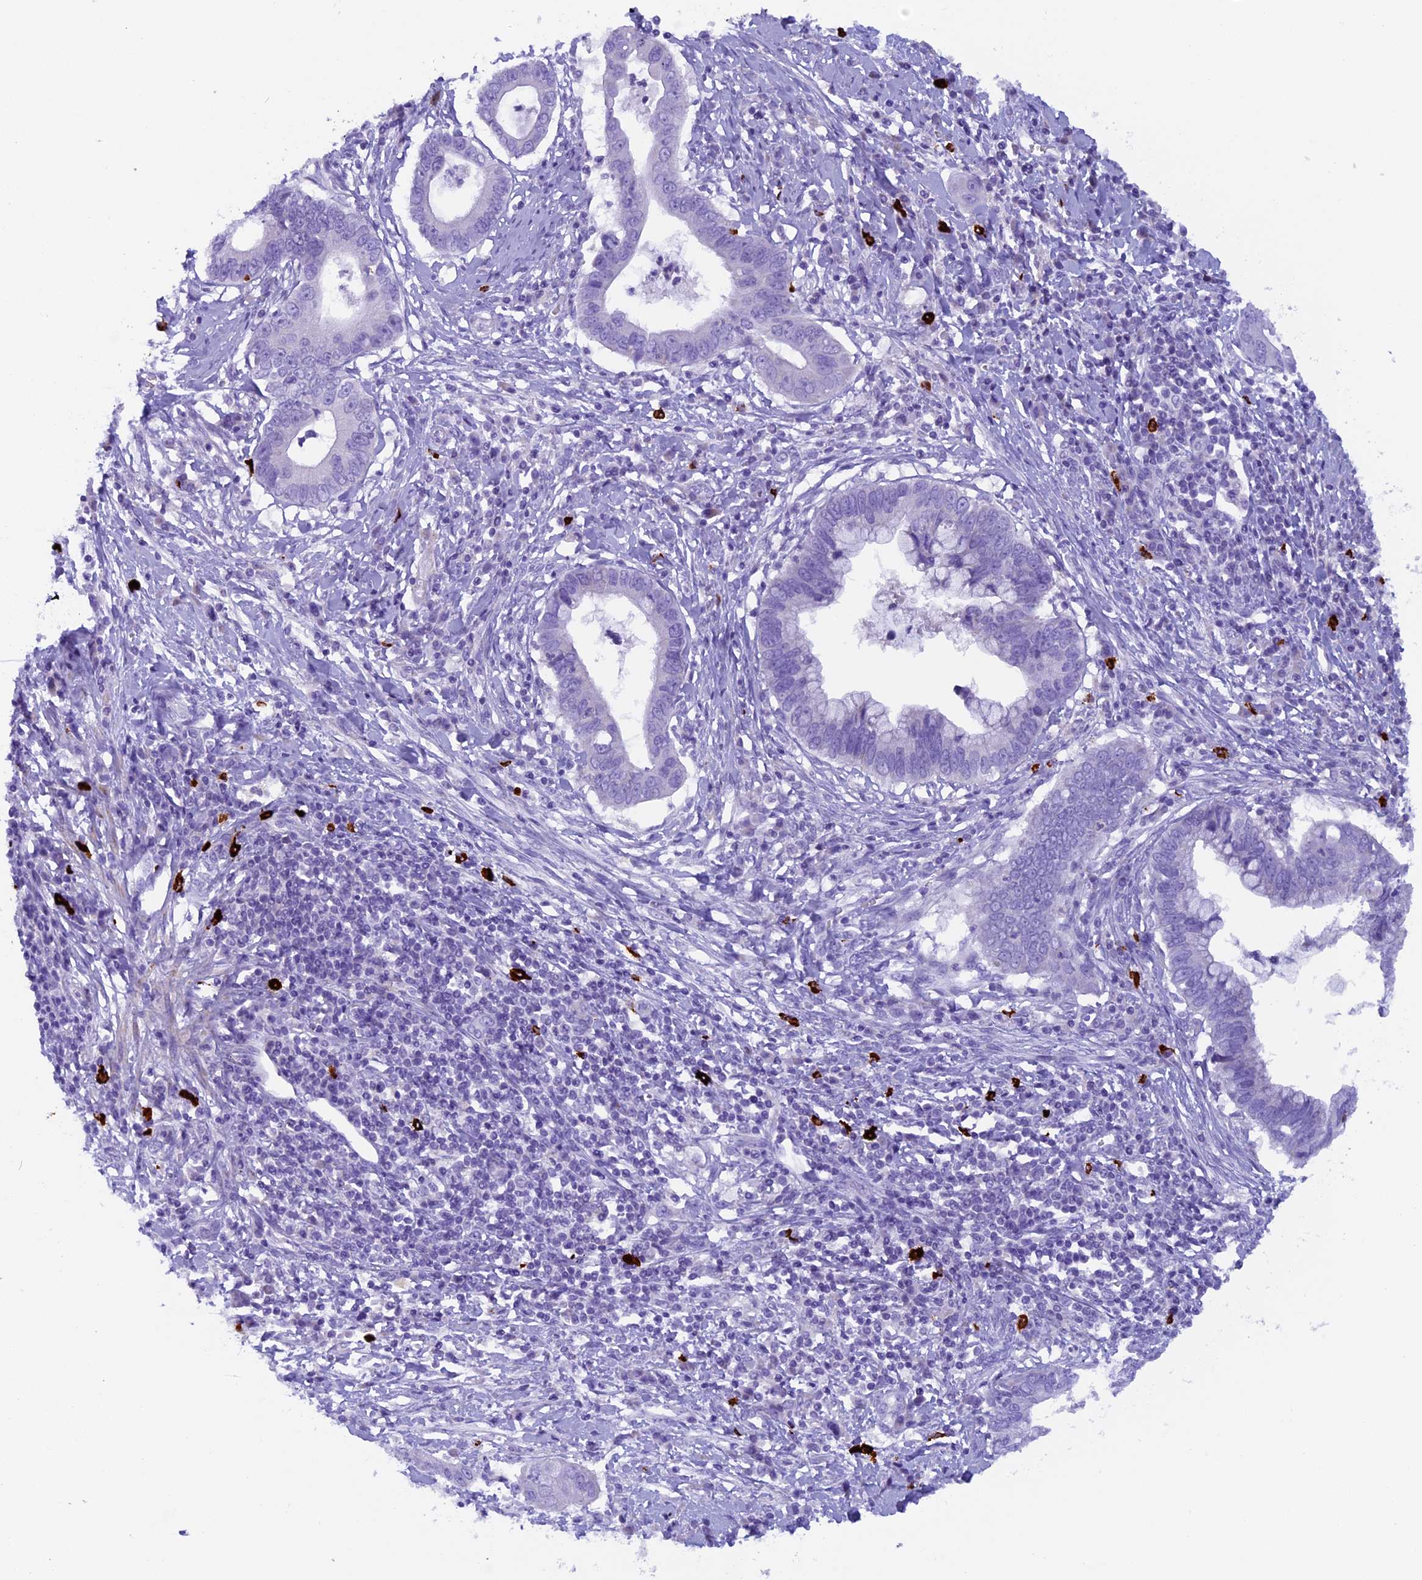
{"staining": {"intensity": "negative", "quantity": "none", "location": "none"}, "tissue": "cervical cancer", "cell_type": "Tumor cells", "image_type": "cancer", "snomed": [{"axis": "morphology", "description": "Adenocarcinoma, NOS"}, {"axis": "topography", "description": "Cervix"}], "caption": "Tumor cells show no significant staining in cervical adenocarcinoma. (Stains: DAB (3,3'-diaminobenzidine) IHC with hematoxylin counter stain, Microscopy: brightfield microscopy at high magnification).", "gene": "RTTN", "patient": {"sex": "female", "age": 44}}